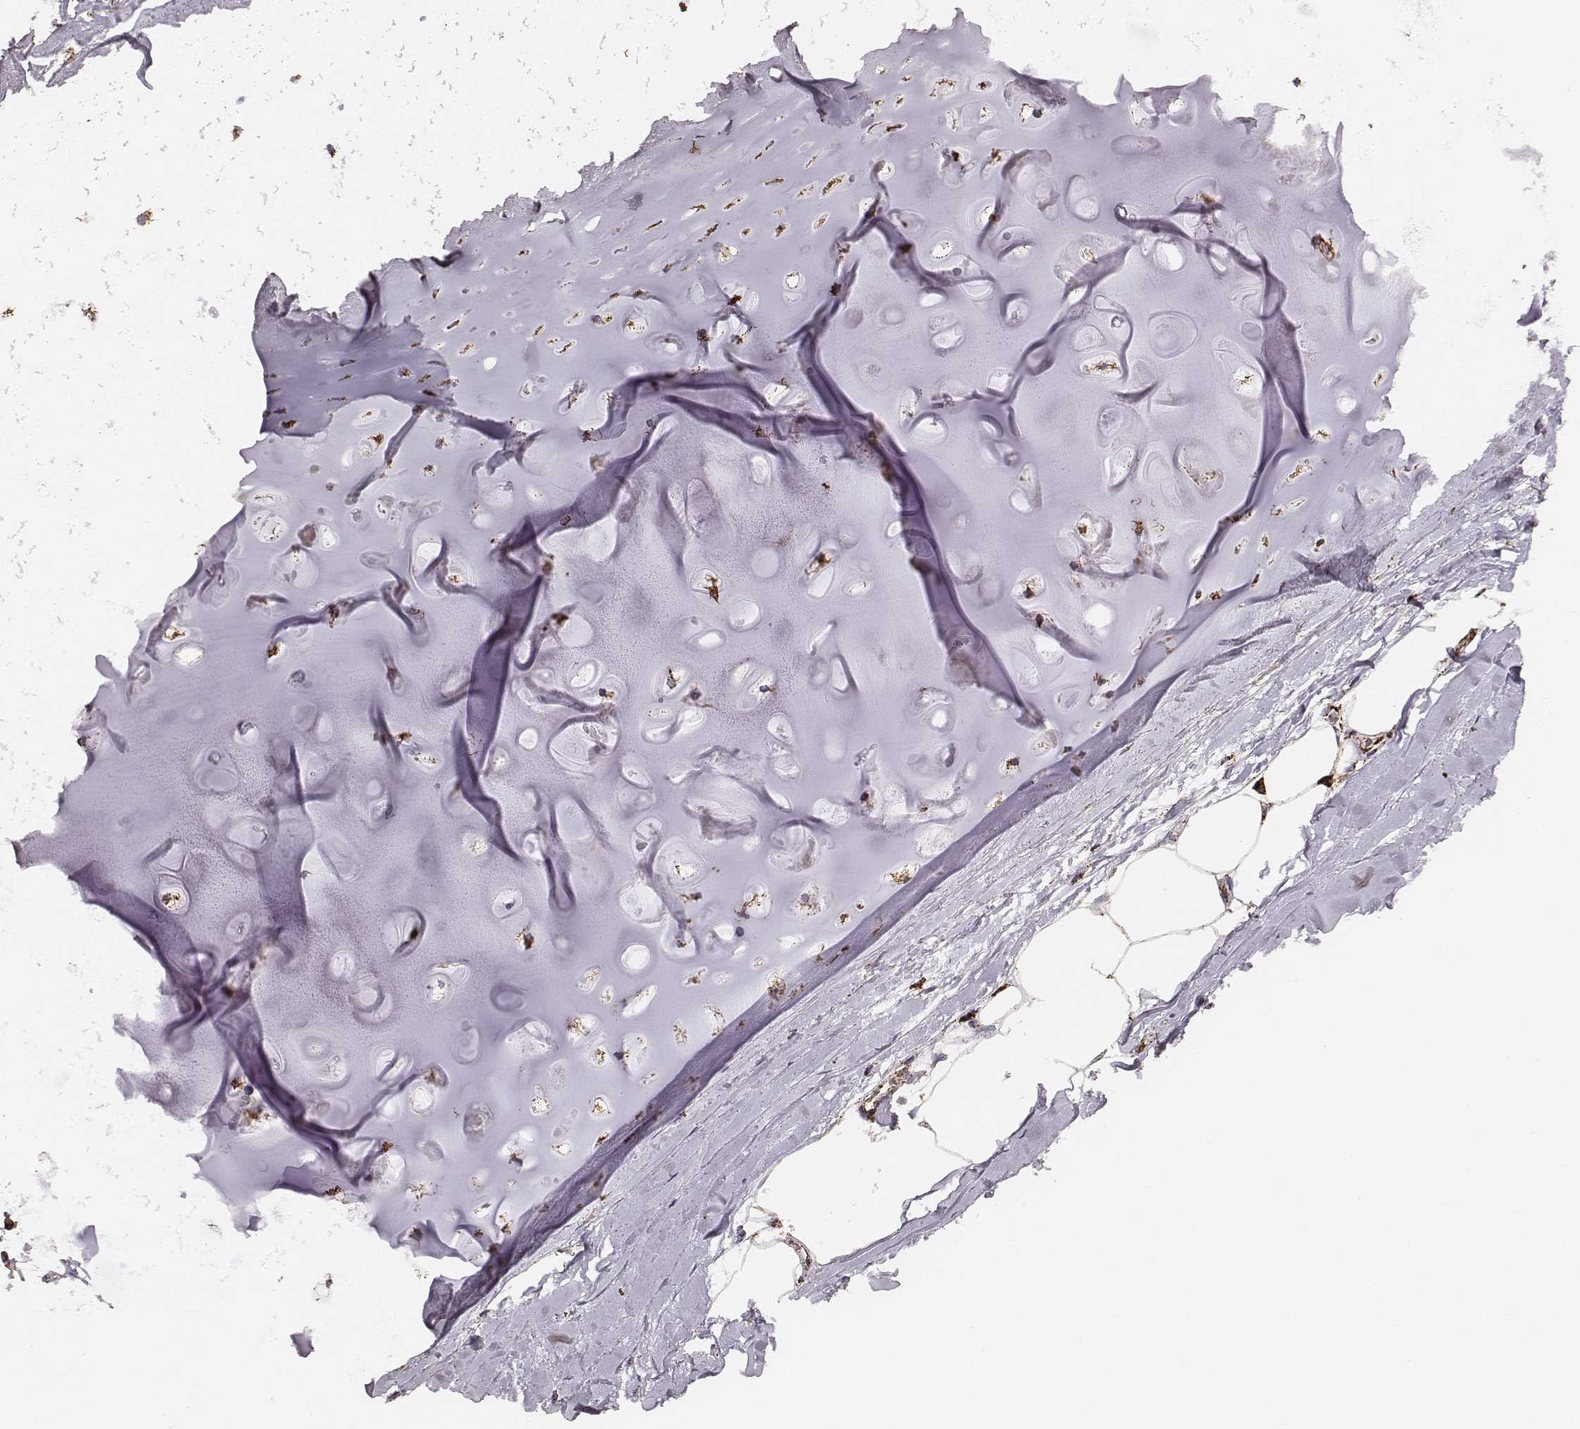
{"staining": {"intensity": "strong", "quantity": ">75%", "location": "cytoplasmic/membranous"}, "tissue": "soft tissue", "cell_type": "Chondrocytes", "image_type": "normal", "snomed": [{"axis": "morphology", "description": "Normal tissue, NOS"}, {"axis": "topography", "description": "Lymph node"}, {"axis": "topography", "description": "Bronchus"}], "caption": "A brown stain labels strong cytoplasmic/membranous positivity of a protein in chondrocytes of normal human soft tissue. (DAB = brown stain, brightfield microscopy at high magnification).", "gene": "TUFM", "patient": {"sex": "female", "age": 70}}